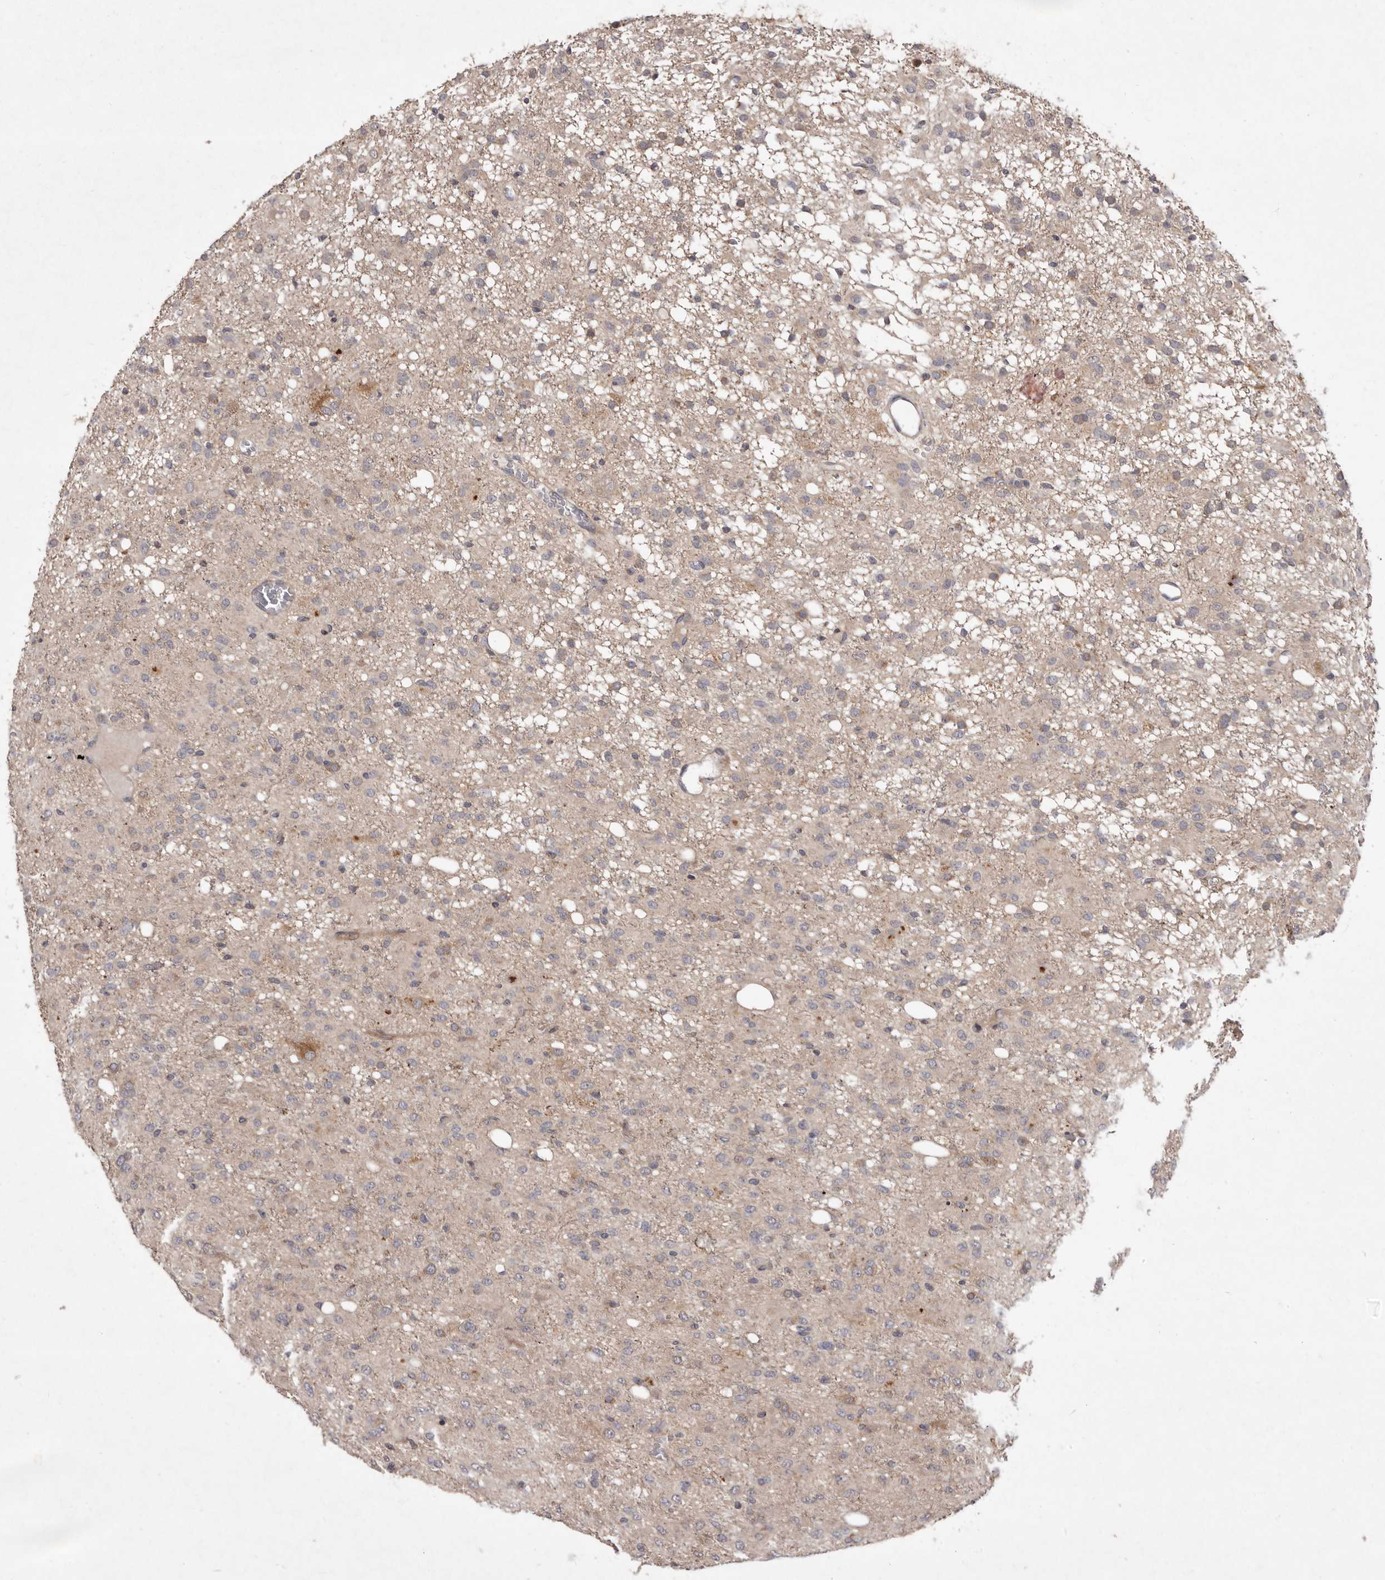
{"staining": {"intensity": "weak", "quantity": "25%-75%", "location": "cytoplasmic/membranous"}, "tissue": "glioma", "cell_type": "Tumor cells", "image_type": "cancer", "snomed": [{"axis": "morphology", "description": "Glioma, malignant, High grade"}, {"axis": "topography", "description": "Brain"}], "caption": "Immunohistochemical staining of human glioma demonstrates low levels of weak cytoplasmic/membranous expression in about 25%-75% of tumor cells.", "gene": "FLAD1", "patient": {"sex": "female", "age": 59}}